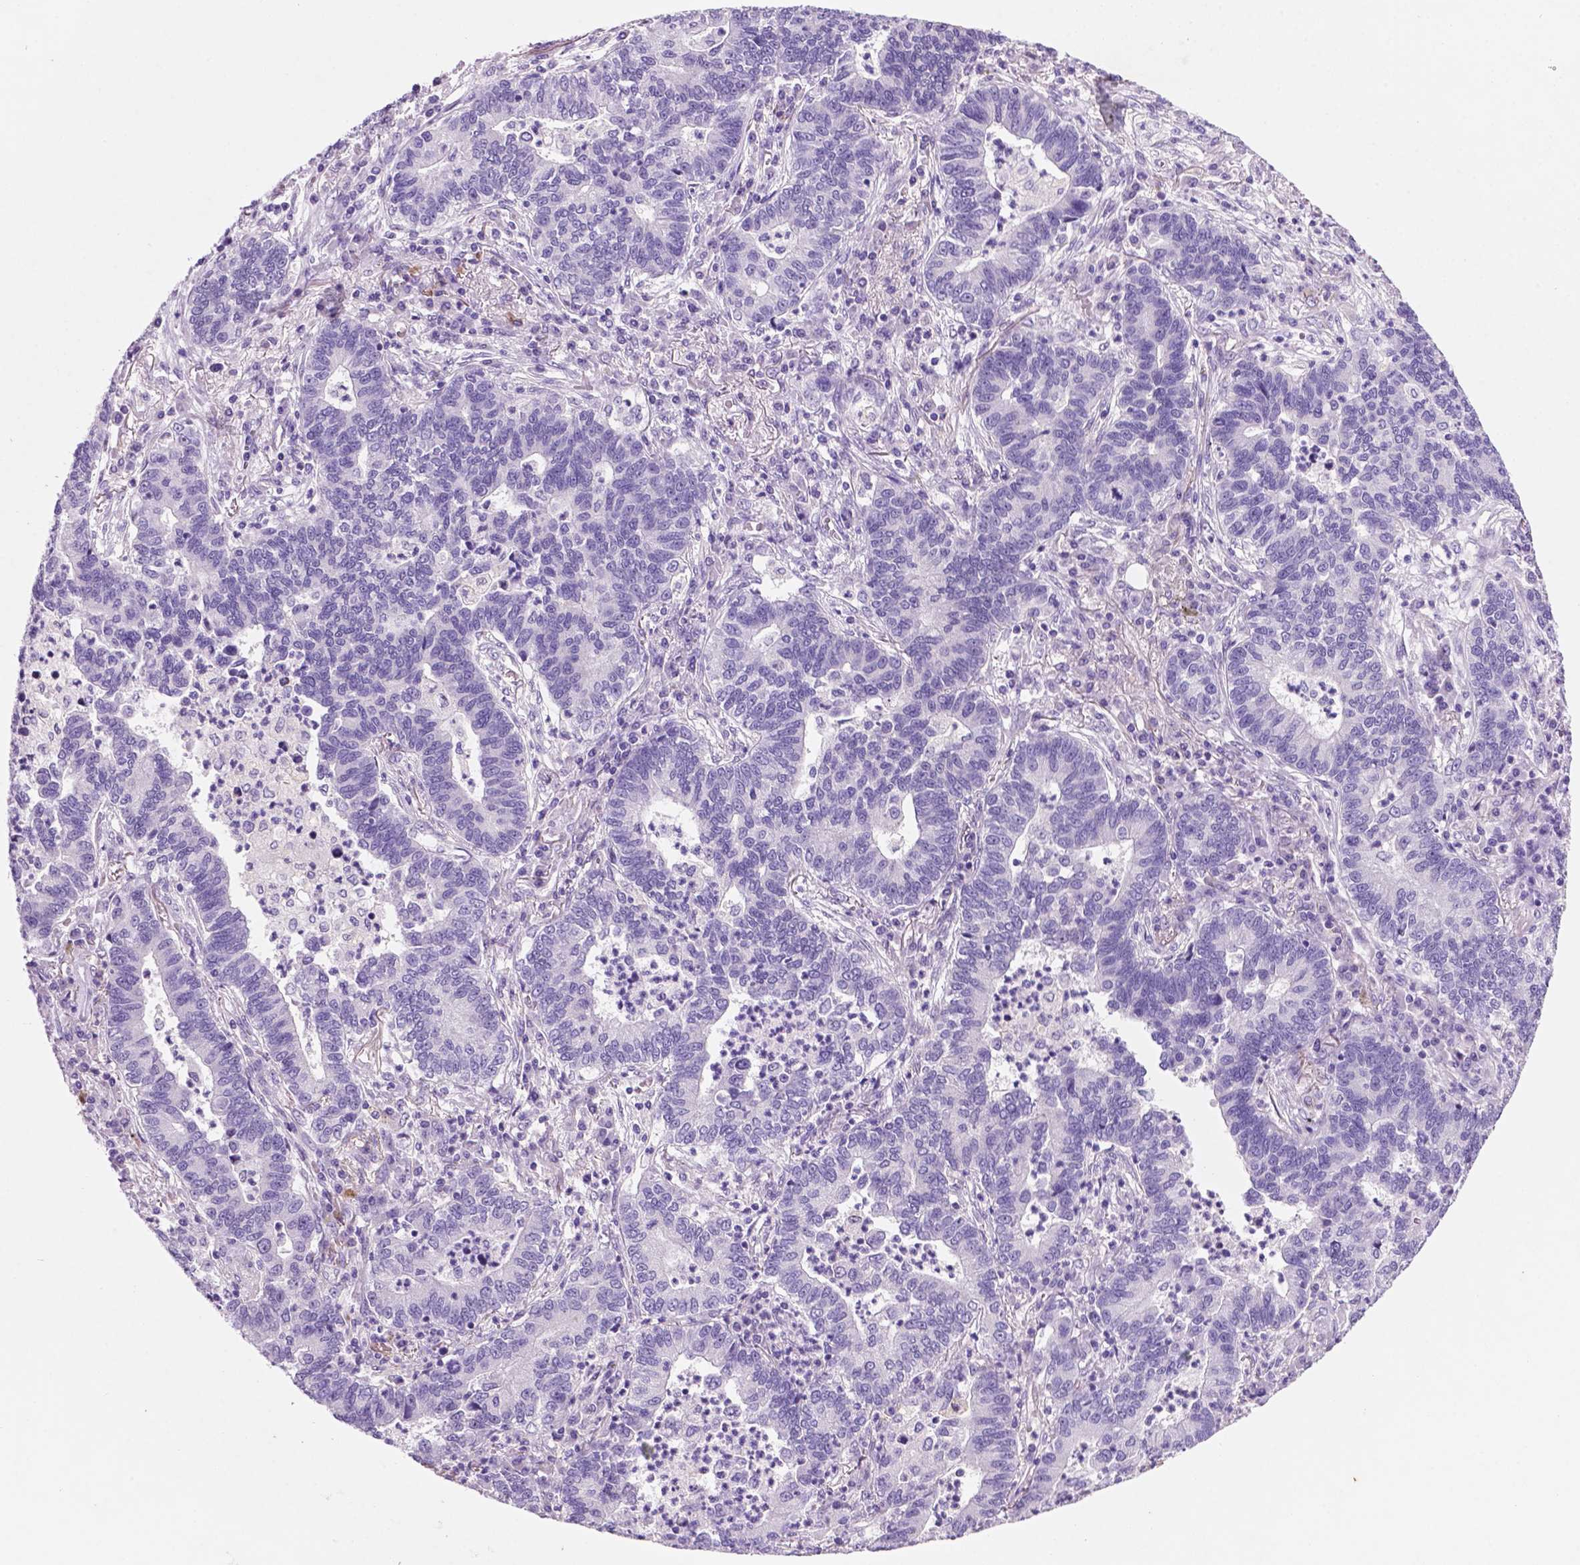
{"staining": {"intensity": "negative", "quantity": "none", "location": "none"}, "tissue": "lung cancer", "cell_type": "Tumor cells", "image_type": "cancer", "snomed": [{"axis": "morphology", "description": "Adenocarcinoma, NOS"}, {"axis": "topography", "description": "Lung"}], "caption": "A micrograph of human lung adenocarcinoma is negative for staining in tumor cells.", "gene": "C18orf21", "patient": {"sex": "female", "age": 57}}